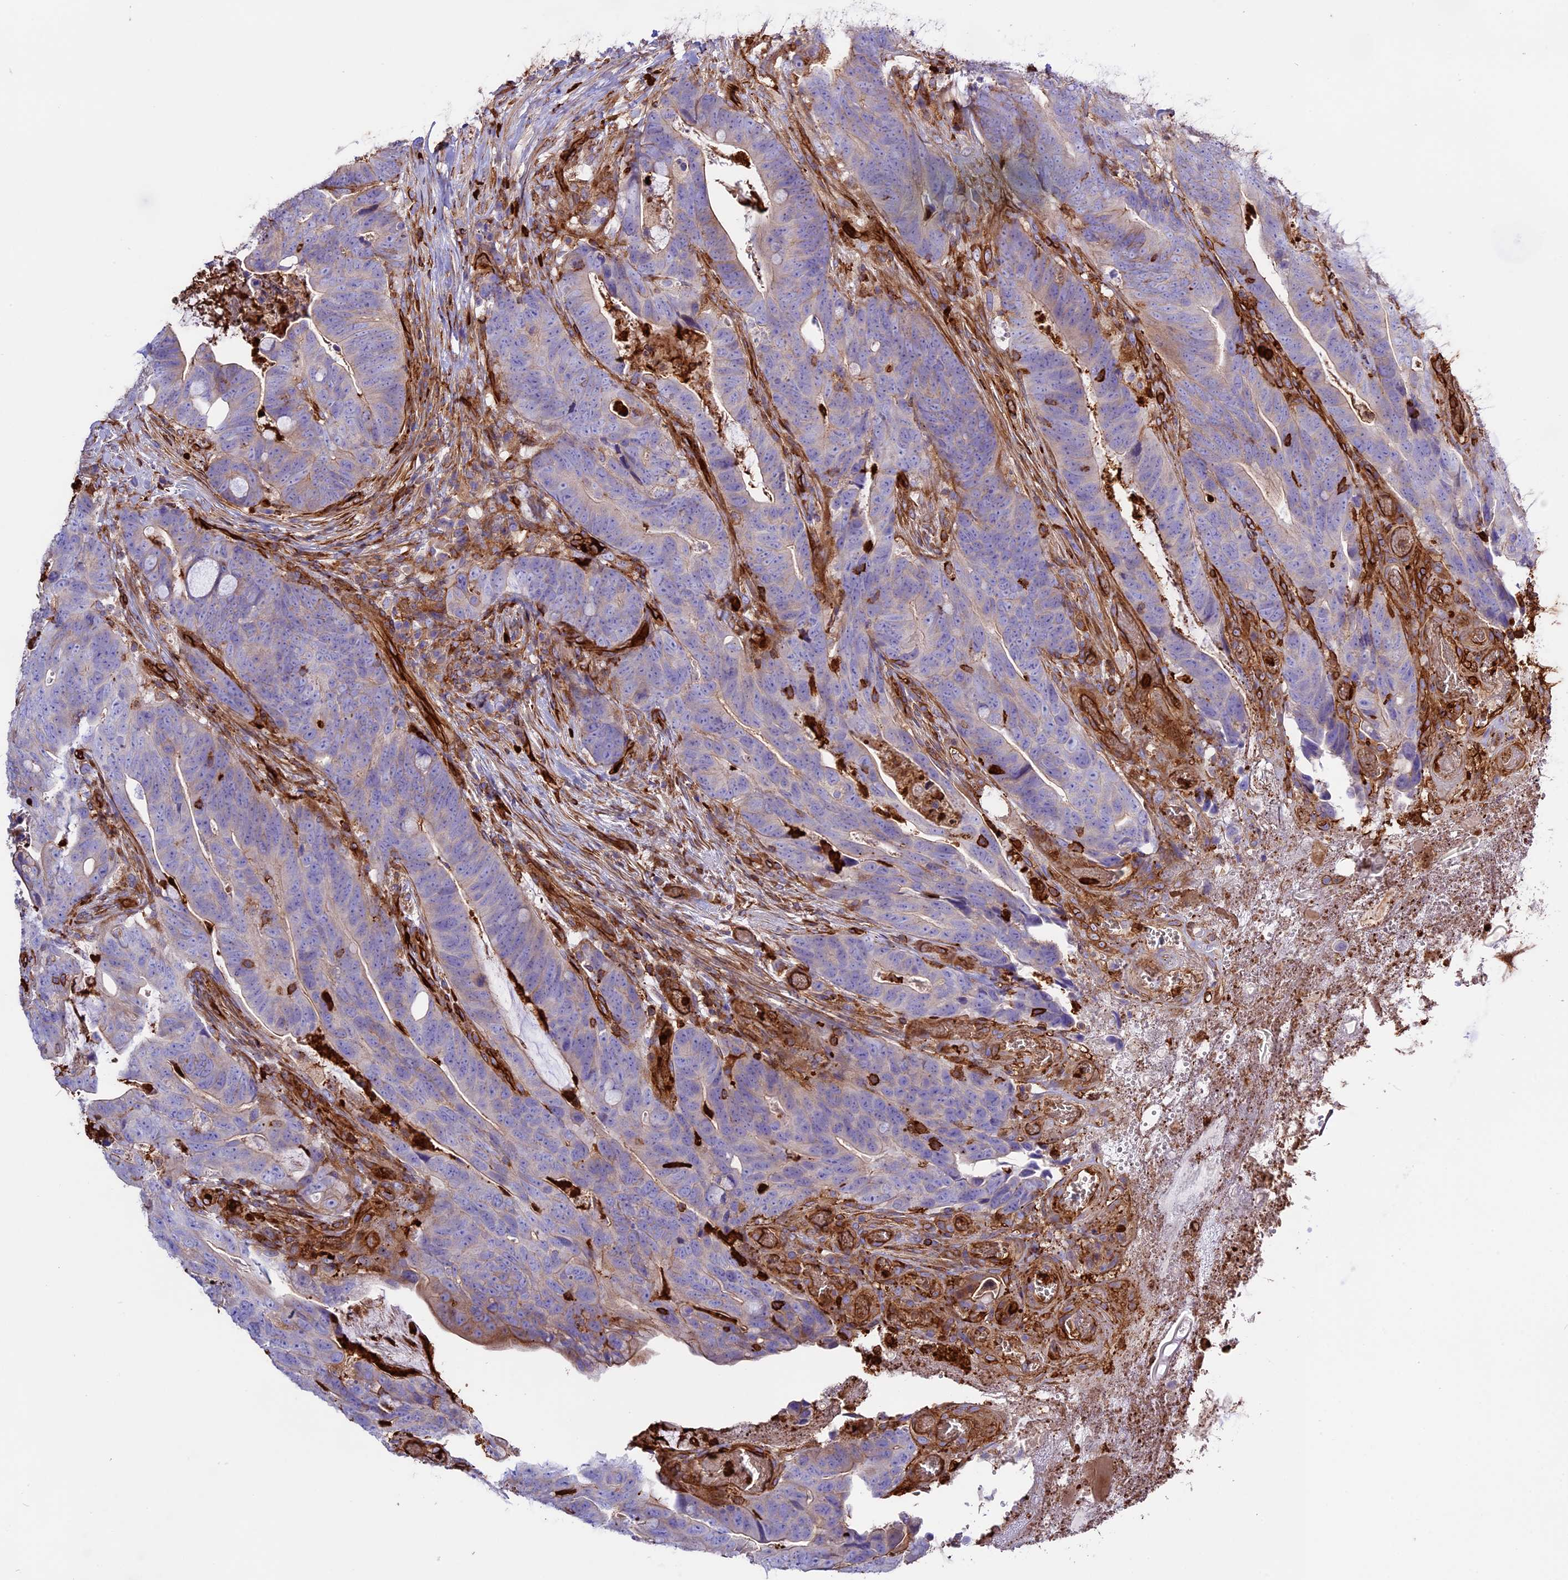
{"staining": {"intensity": "weak", "quantity": "<25%", "location": "cytoplasmic/membranous"}, "tissue": "colorectal cancer", "cell_type": "Tumor cells", "image_type": "cancer", "snomed": [{"axis": "morphology", "description": "Adenocarcinoma, NOS"}, {"axis": "topography", "description": "Colon"}], "caption": "An immunohistochemistry (IHC) photomicrograph of colorectal adenocarcinoma is shown. There is no staining in tumor cells of colorectal adenocarcinoma. (Stains: DAB (3,3'-diaminobenzidine) immunohistochemistry (IHC) with hematoxylin counter stain, Microscopy: brightfield microscopy at high magnification).", "gene": "CD99L2", "patient": {"sex": "female", "age": 82}}